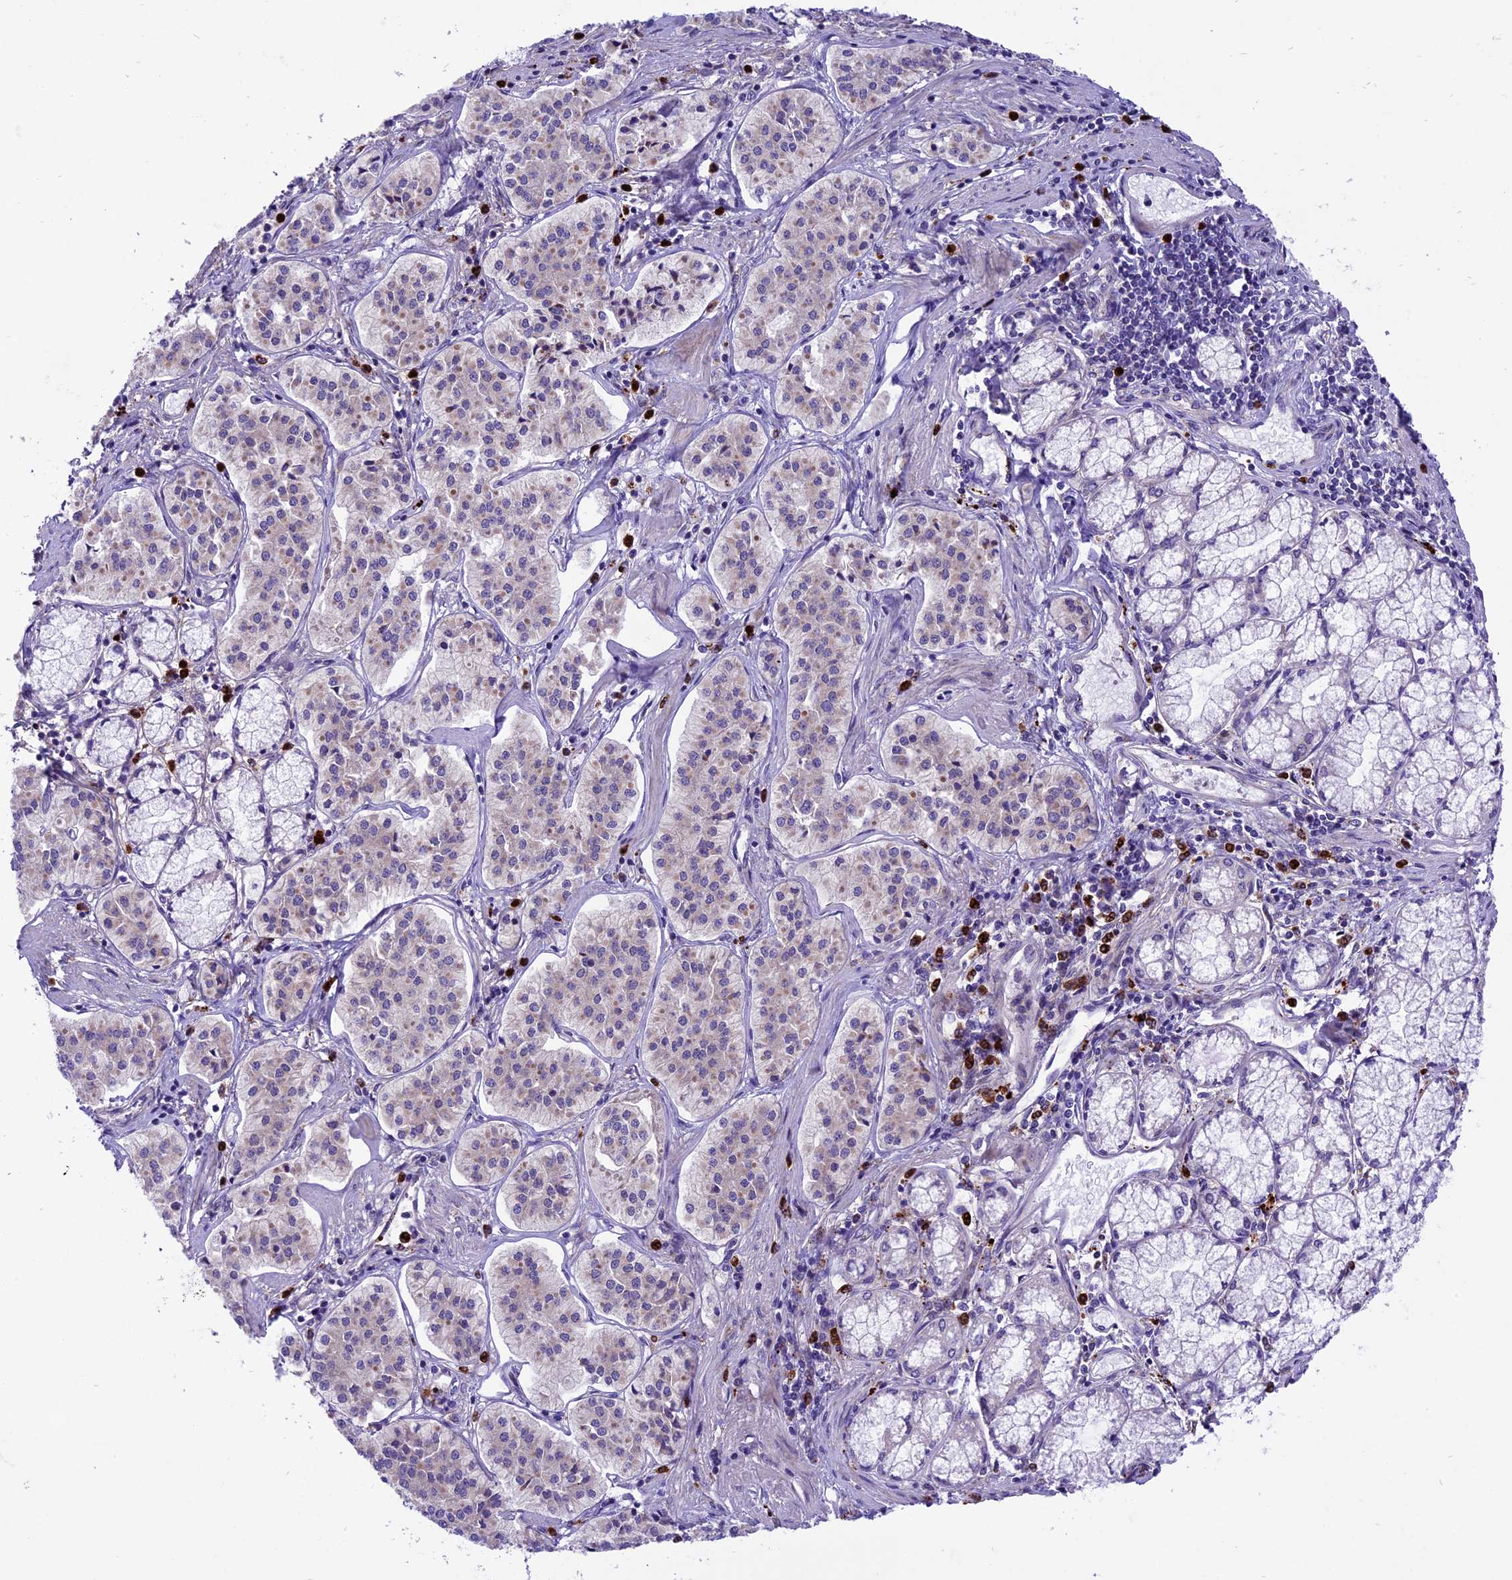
{"staining": {"intensity": "weak", "quantity": "<25%", "location": "cytoplasmic/membranous"}, "tissue": "pancreatic cancer", "cell_type": "Tumor cells", "image_type": "cancer", "snomed": [{"axis": "morphology", "description": "Adenocarcinoma, NOS"}, {"axis": "topography", "description": "Pancreas"}], "caption": "Immunohistochemical staining of human pancreatic cancer reveals no significant expression in tumor cells.", "gene": "SPRED1", "patient": {"sex": "female", "age": 50}}